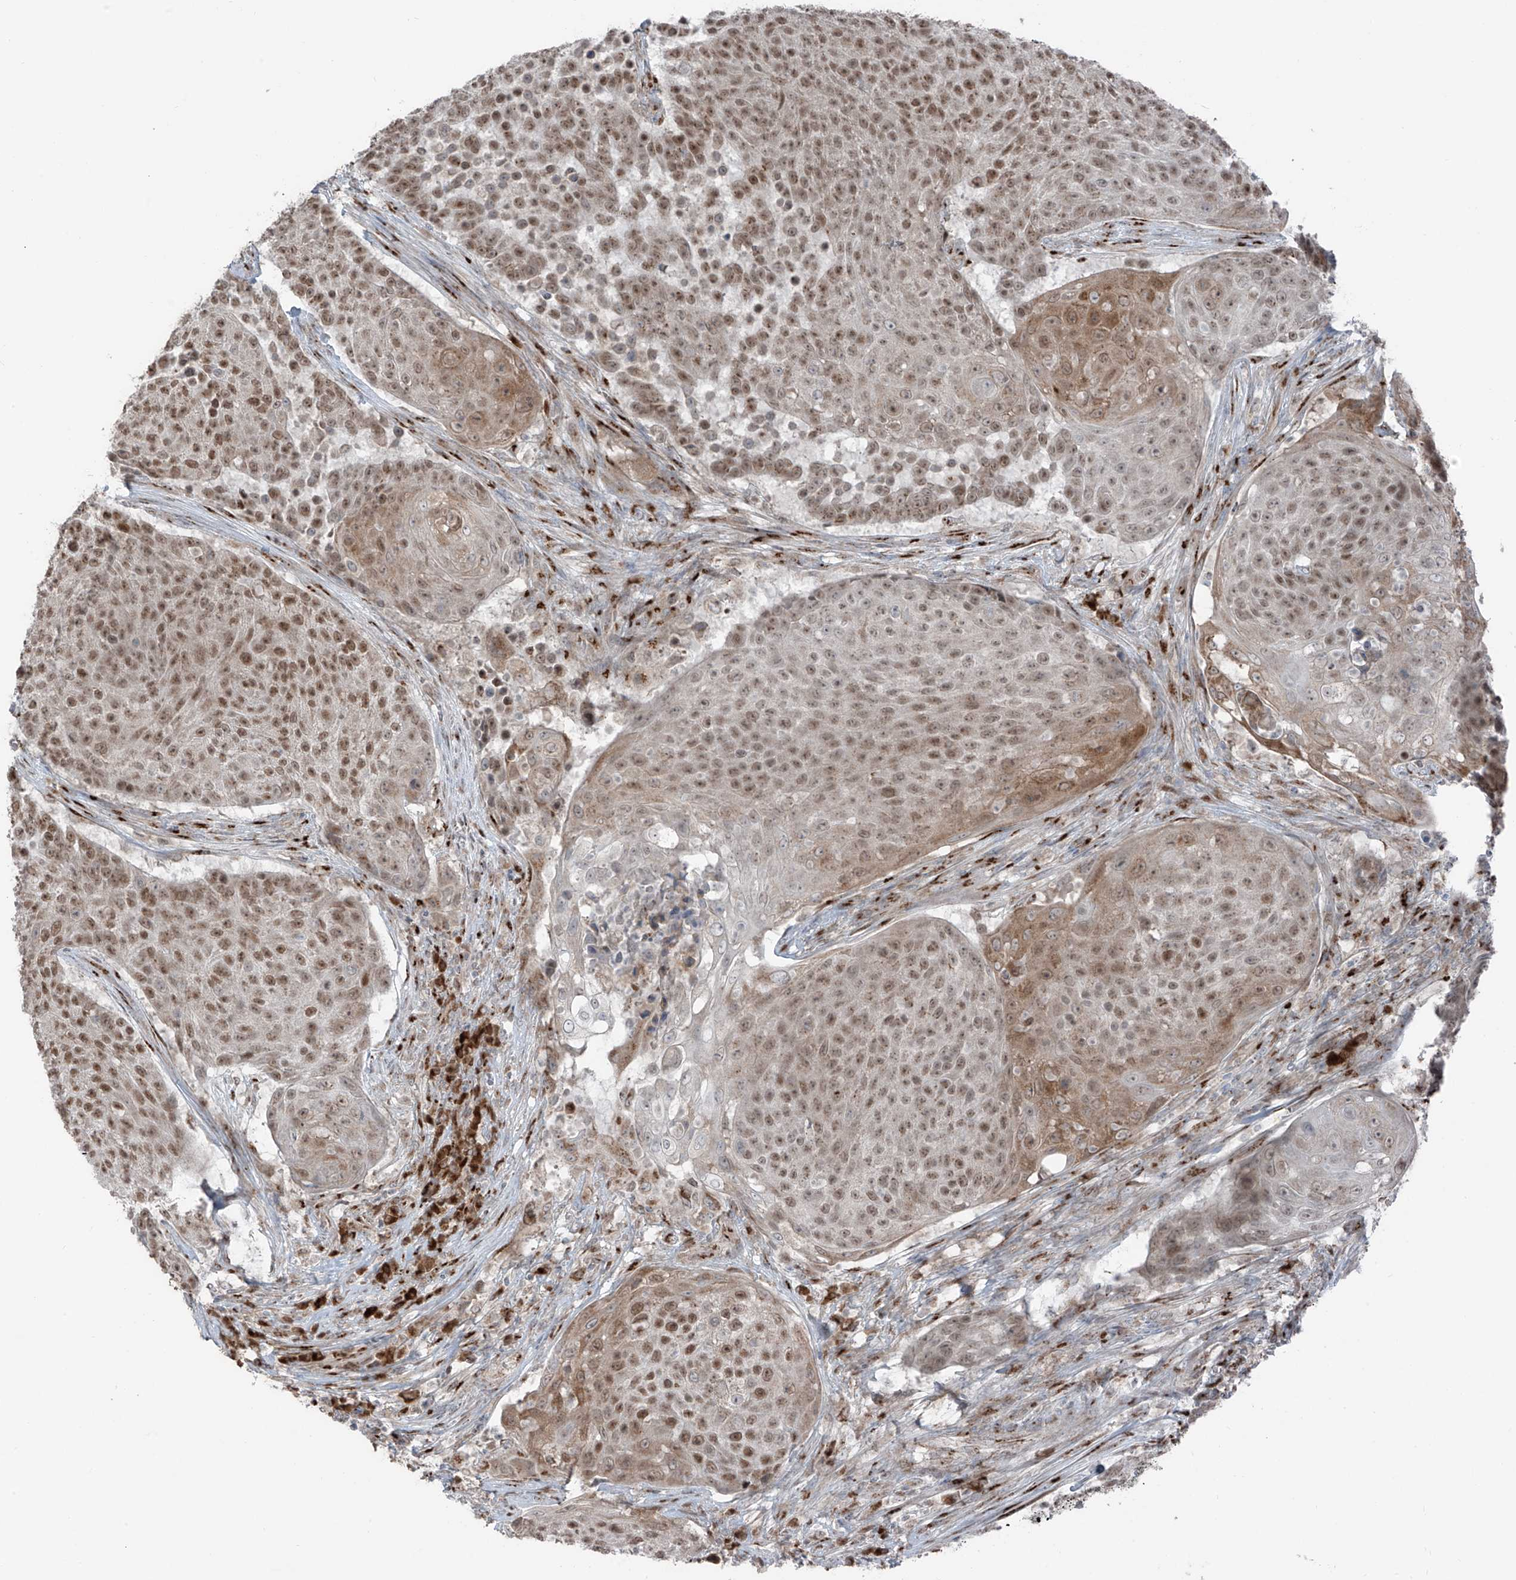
{"staining": {"intensity": "moderate", "quantity": ">75%", "location": "nuclear"}, "tissue": "urothelial cancer", "cell_type": "Tumor cells", "image_type": "cancer", "snomed": [{"axis": "morphology", "description": "Urothelial carcinoma, High grade"}, {"axis": "topography", "description": "Urinary bladder"}], "caption": "Protein staining by immunohistochemistry (IHC) shows moderate nuclear staining in approximately >75% of tumor cells in urothelial cancer.", "gene": "ERLEC1", "patient": {"sex": "female", "age": 63}}